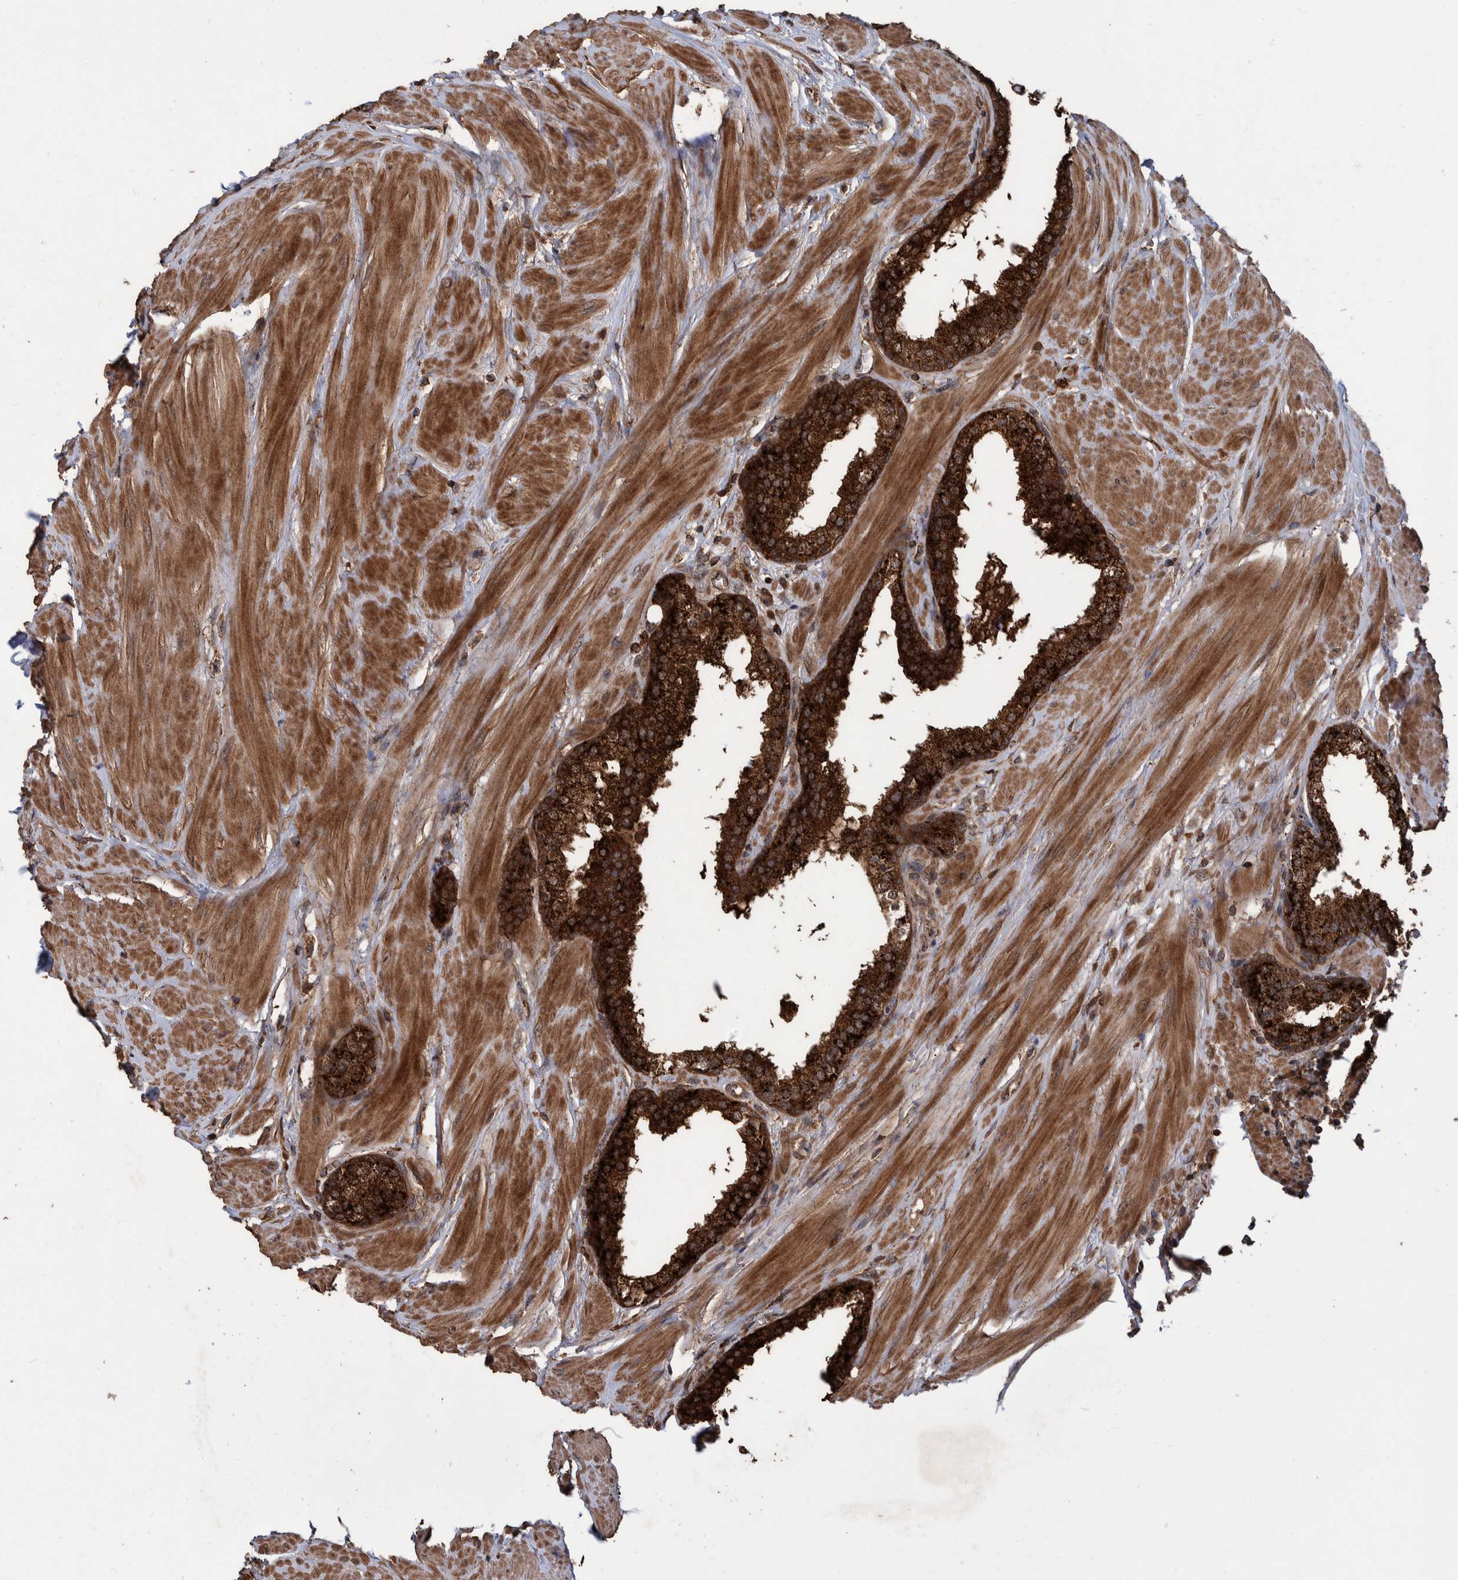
{"staining": {"intensity": "strong", "quantity": ">75%", "location": "cytoplasmic/membranous"}, "tissue": "prostate", "cell_type": "Glandular cells", "image_type": "normal", "snomed": [{"axis": "morphology", "description": "Normal tissue, NOS"}, {"axis": "topography", "description": "Prostate"}], "caption": "This image displays unremarkable prostate stained with immunohistochemistry to label a protein in brown. The cytoplasmic/membranous of glandular cells show strong positivity for the protein. Nuclei are counter-stained blue.", "gene": "VBP1", "patient": {"sex": "male", "age": 51}}